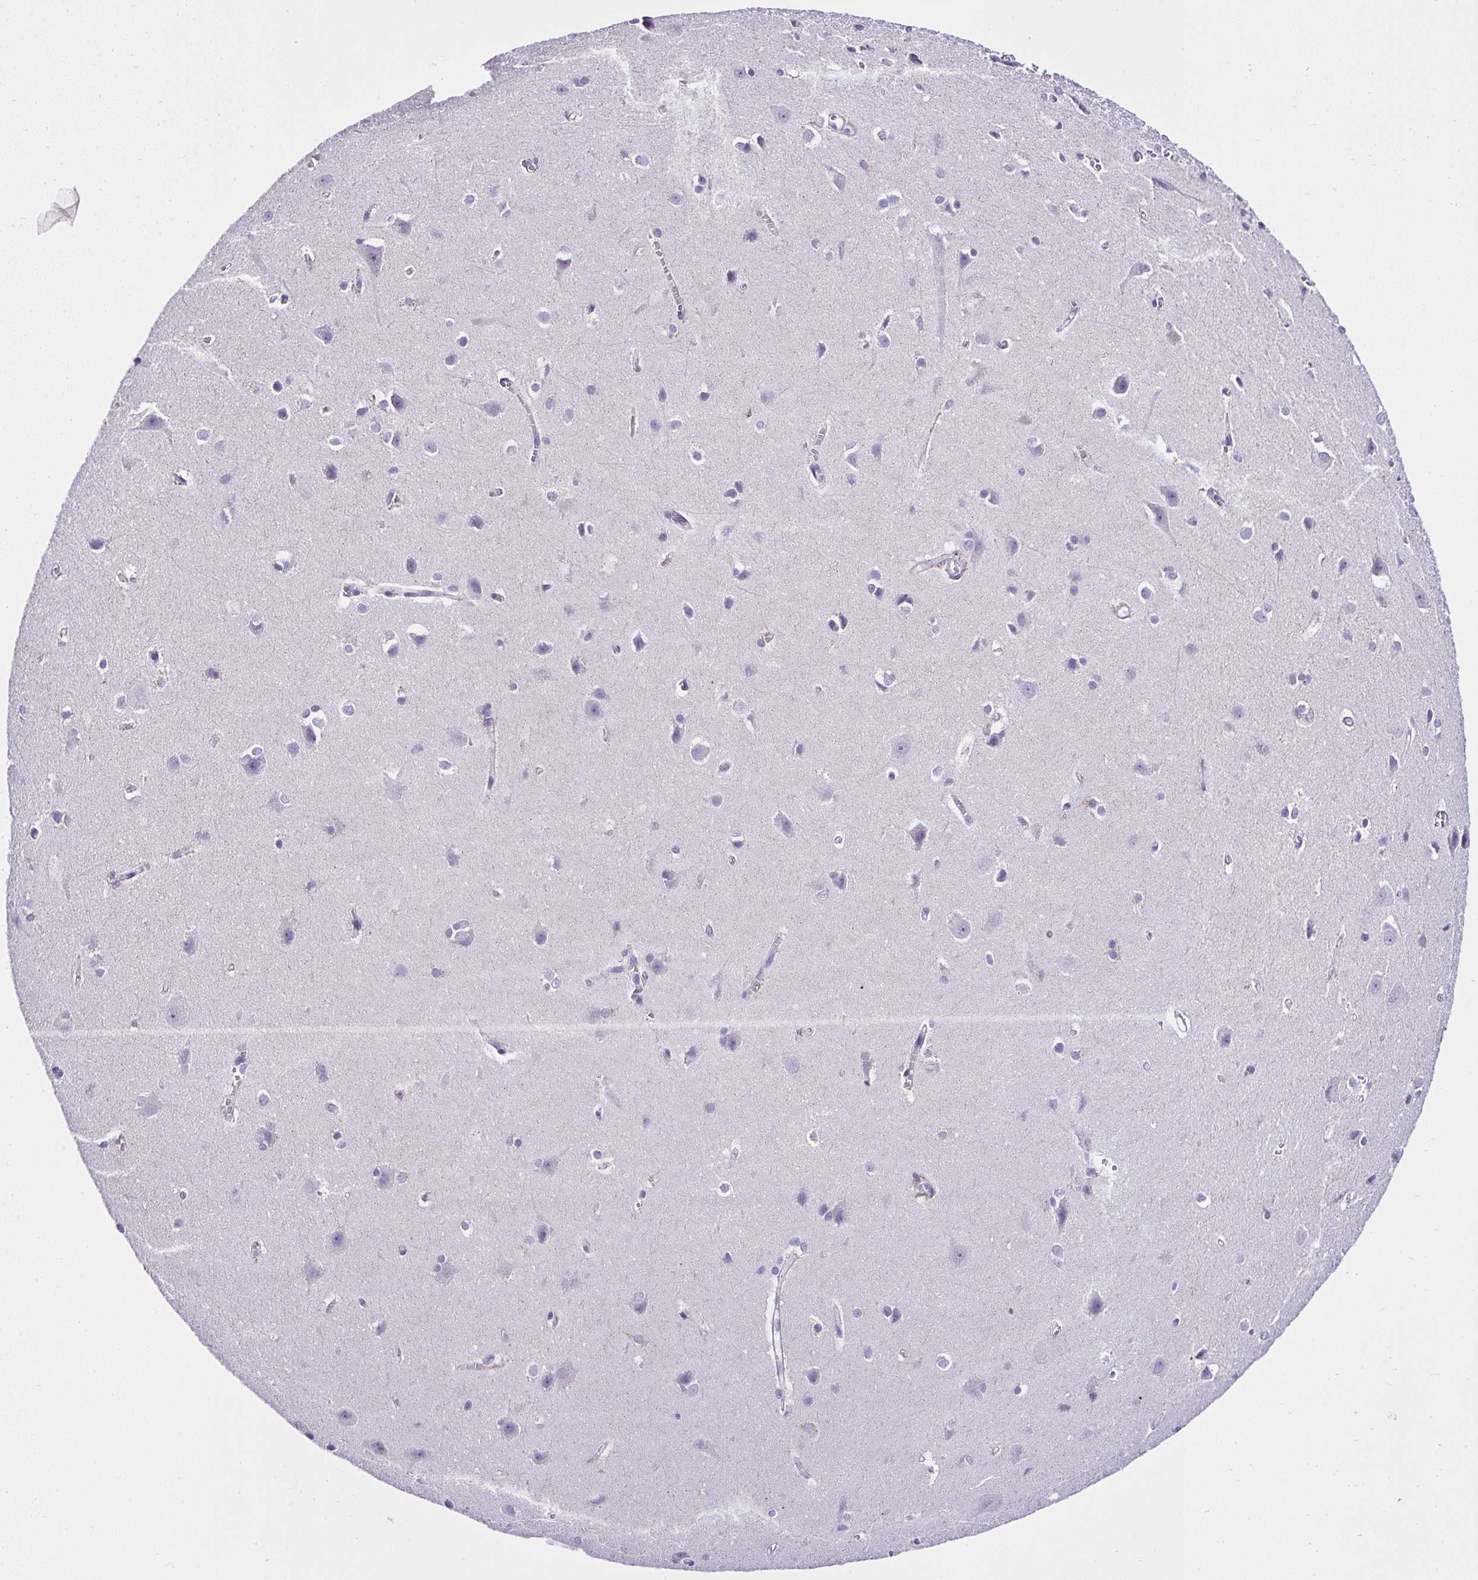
{"staining": {"intensity": "negative", "quantity": "none", "location": "none"}, "tissue": "cerebral cortex", "cell_type": "Endothelial cells", "image_type": "normal", "snomed": [{"axis": "morphology", "description": "Normal tissue, NOS"}, {"axis": "topography", "description": "Cerebral cortex"}], "caption": "IHC image of unremarkable cerebral cortex: human cerebral cortex stained with DAB (3,3'-diaminobenzidine) demonstrates no significant protein expression in endothelial cells.", "gene": "RNF183", "patient": {"sex": "male", "age": 37}}